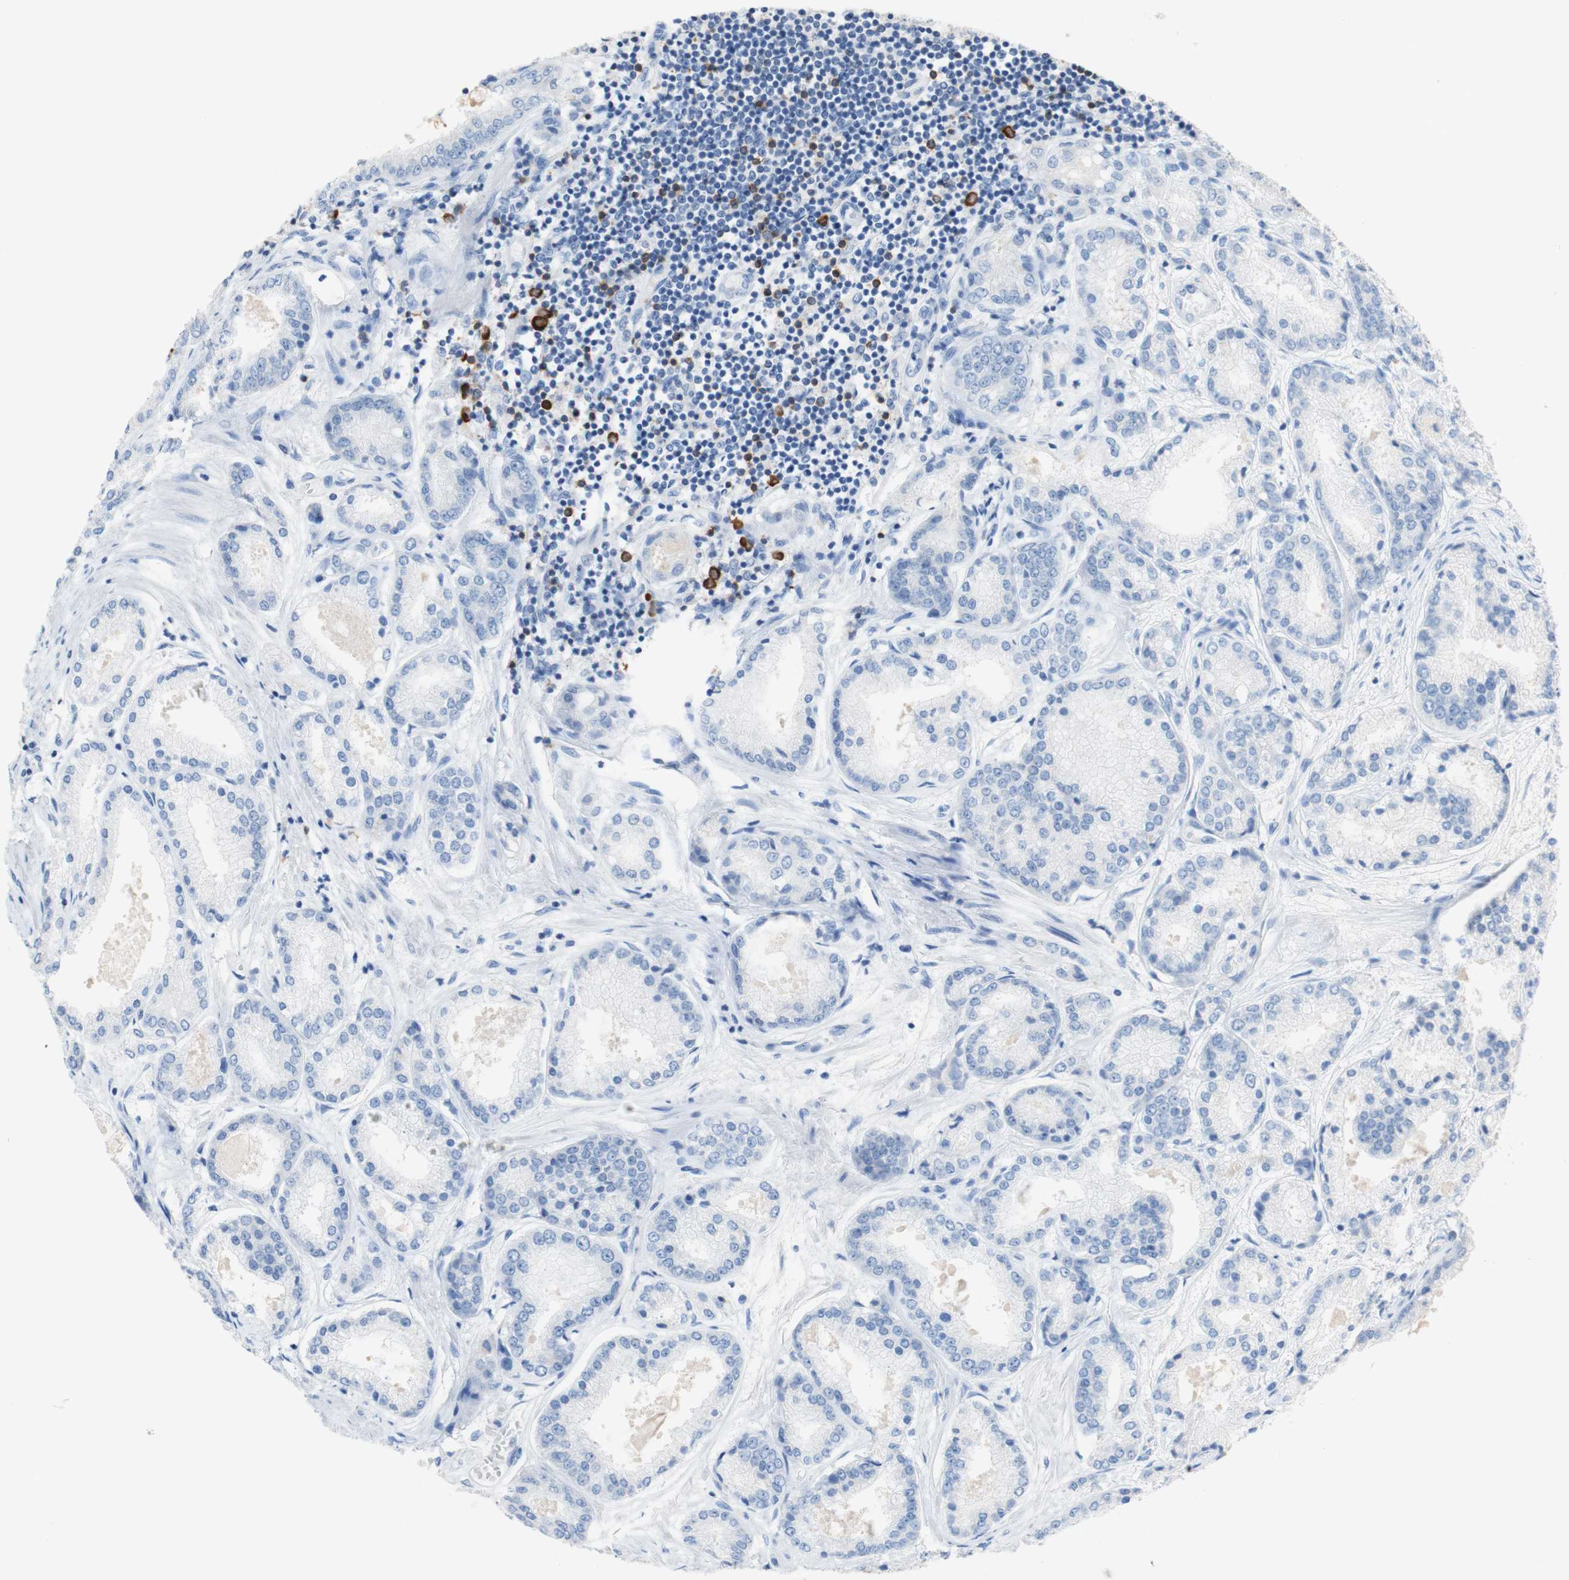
{"staining": {"intensity": "negative", "quantity": "none", "location": "none"}, "tissue": "prostate cancer", "cell_type": "Tumor cells", "image_type": "cancer", "snomed": [{"axis": "morphology", "description": "Adenocarcinoma, High grade"}, {"axis": "topography", "description": "Prostate"}], "caption": "Tumor cells are negative for protein expression in human prostate adenocarcinoma (high-grade).", "gene": "PACSIN1", "patient": {"sex": "male", "age": 59}}